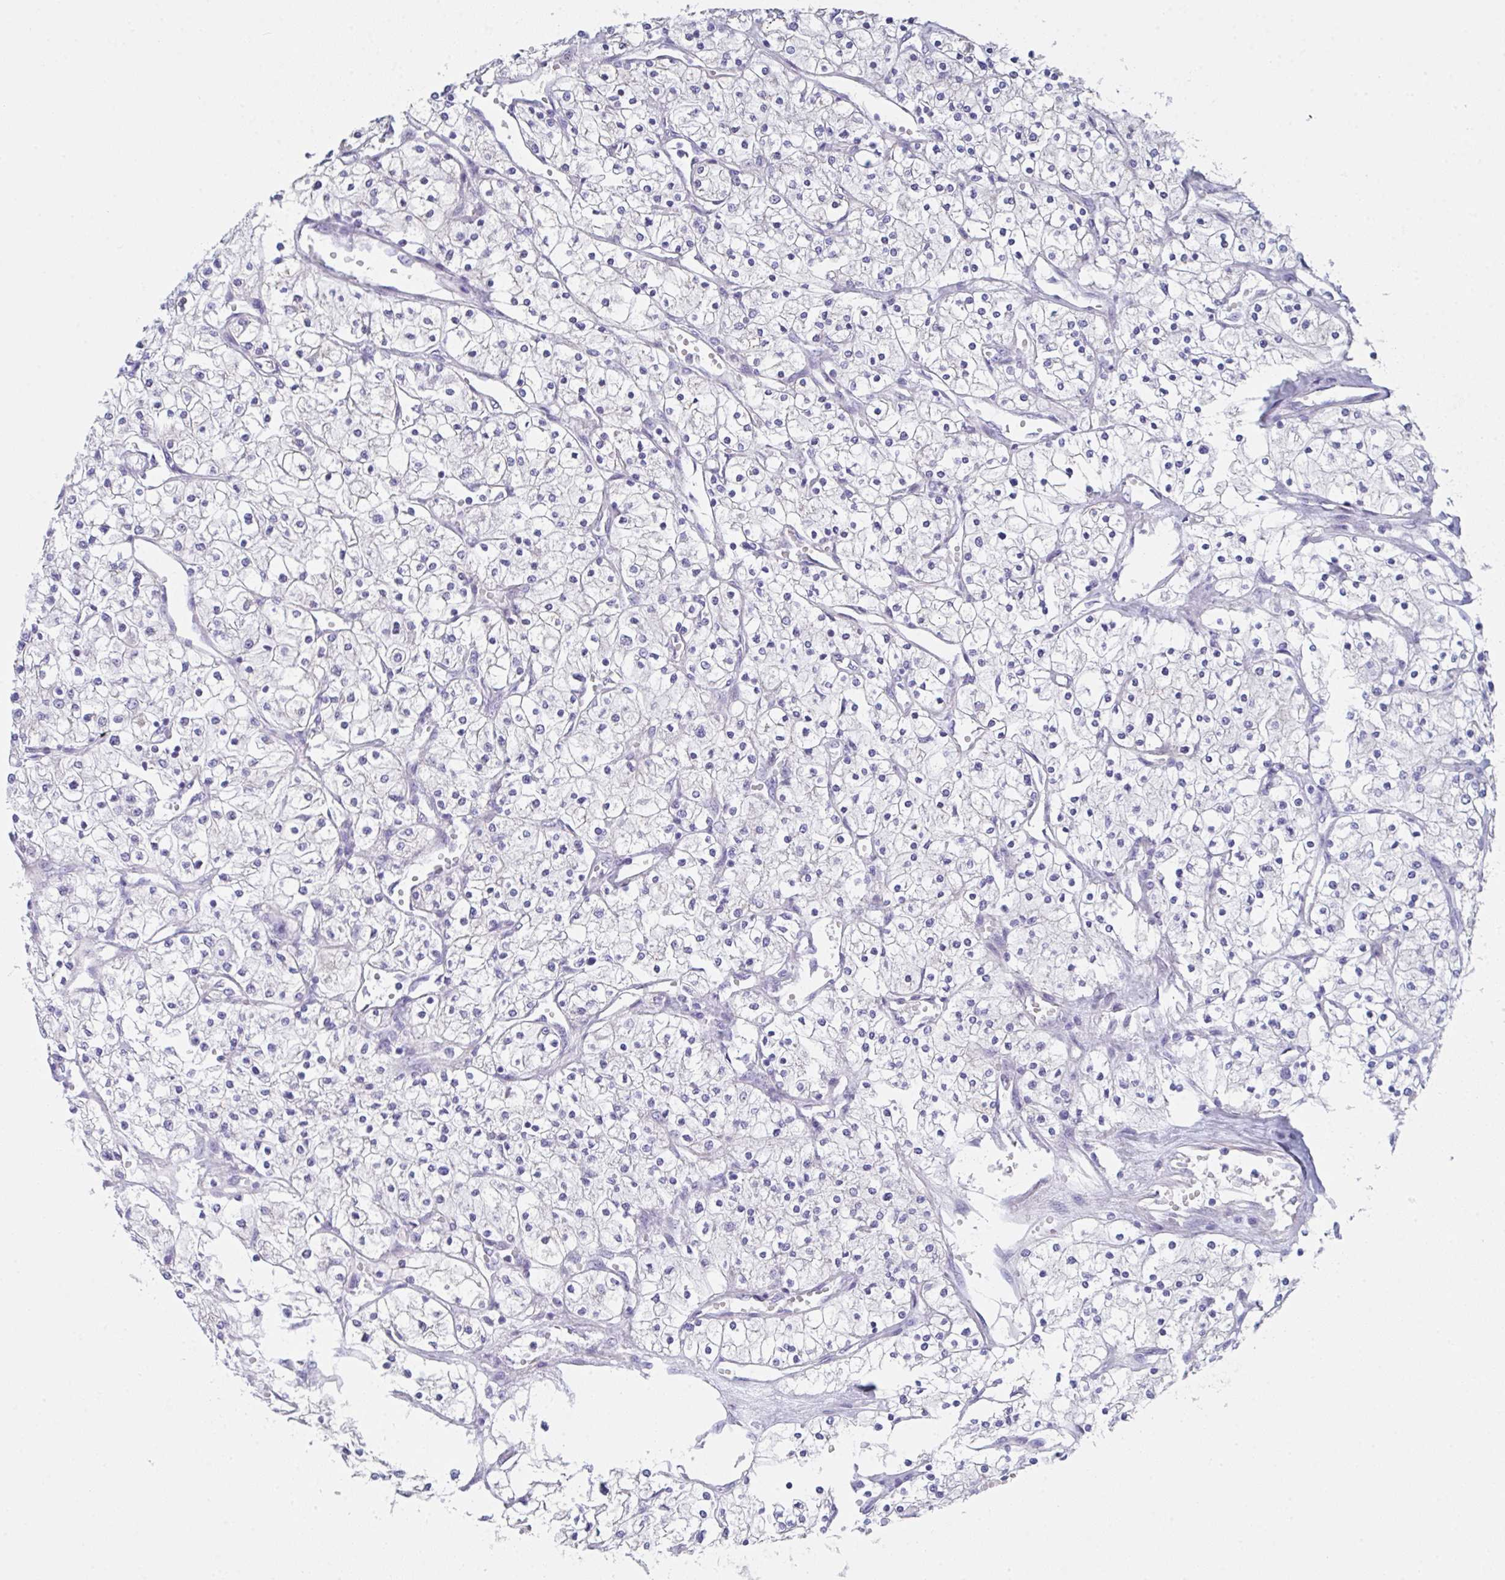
{"staining": {"intensity": "negative", "quantity": "none", "location": "none"}, "tissue": "renal cancer", "cell_type": "Tumor cells", "image_type": "cancer", "snomed": [{"axis": "morphology", "description": "Adenocarcinoma, NOS"}, {"axis": "topography", "description": "Kidney"}], "caption": "Renal cancer (adenocarcinoma) stained for a protein using IHC displays no positivity tumor cells.", "gene": "FBXO47", "patient": {"sex": "male", "age": 80}}